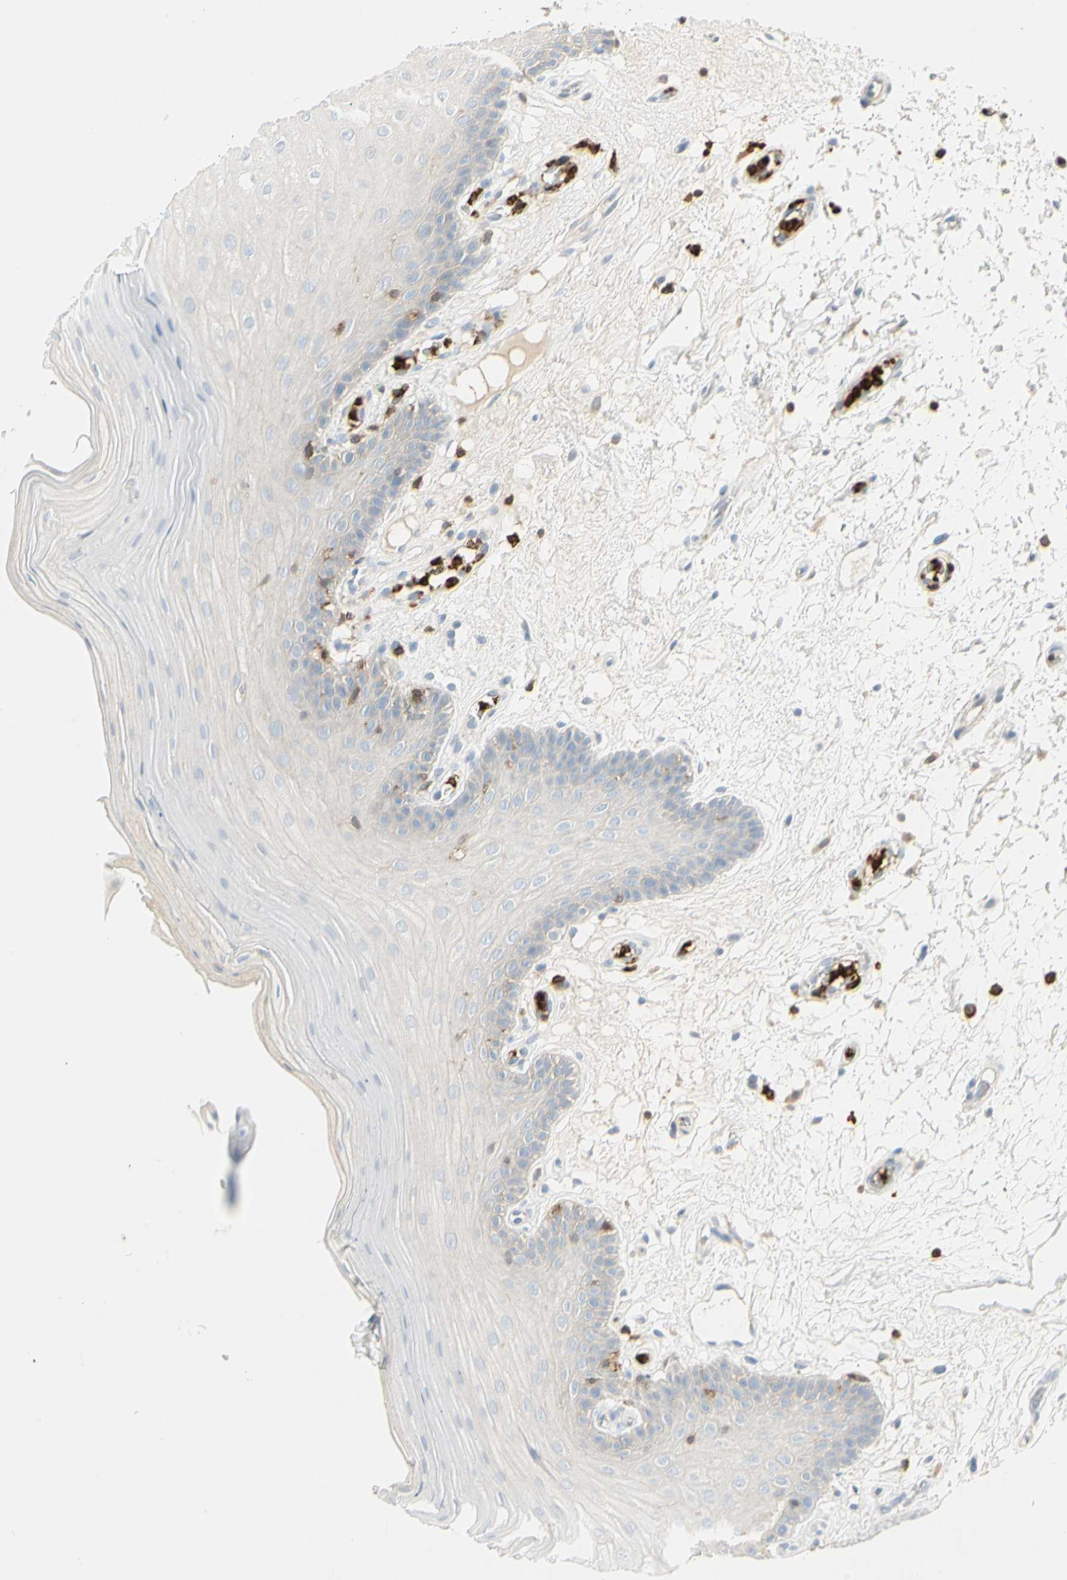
{"staining": {"intensity": "weak", "quantity": "<25%", "location": "cytoplasmic/membranous"}, "tissue": "oral mucosa", "cell_type": "Squamous epithelial cells", "image_type": "normal", "snomed": [{"axis": "morphology", "description": "Normal tissue, NOS"}, {"axis": "morphology", "description": "Squamous cell carcinoma, NOS"}, {"axis": "topography", "description": "Skeletal muscle"}, {"axis": "topography", "description": "Oral tissue"}, {"axis": "topography", "description": "Head-Neck"}], "caption": "High magnification brightfield microscopy of benign oral mucosa stained with DAB (3,3'-diaminobenzidine) (brown) and counterstained with hematoxylin (blue): squamous epithelial cells show no significant positivity. (DAB immunohistochemistry with hematoxylin counter stain).", "gene": "ITGB2", "patient": {"sex": "male", "age": 71}}